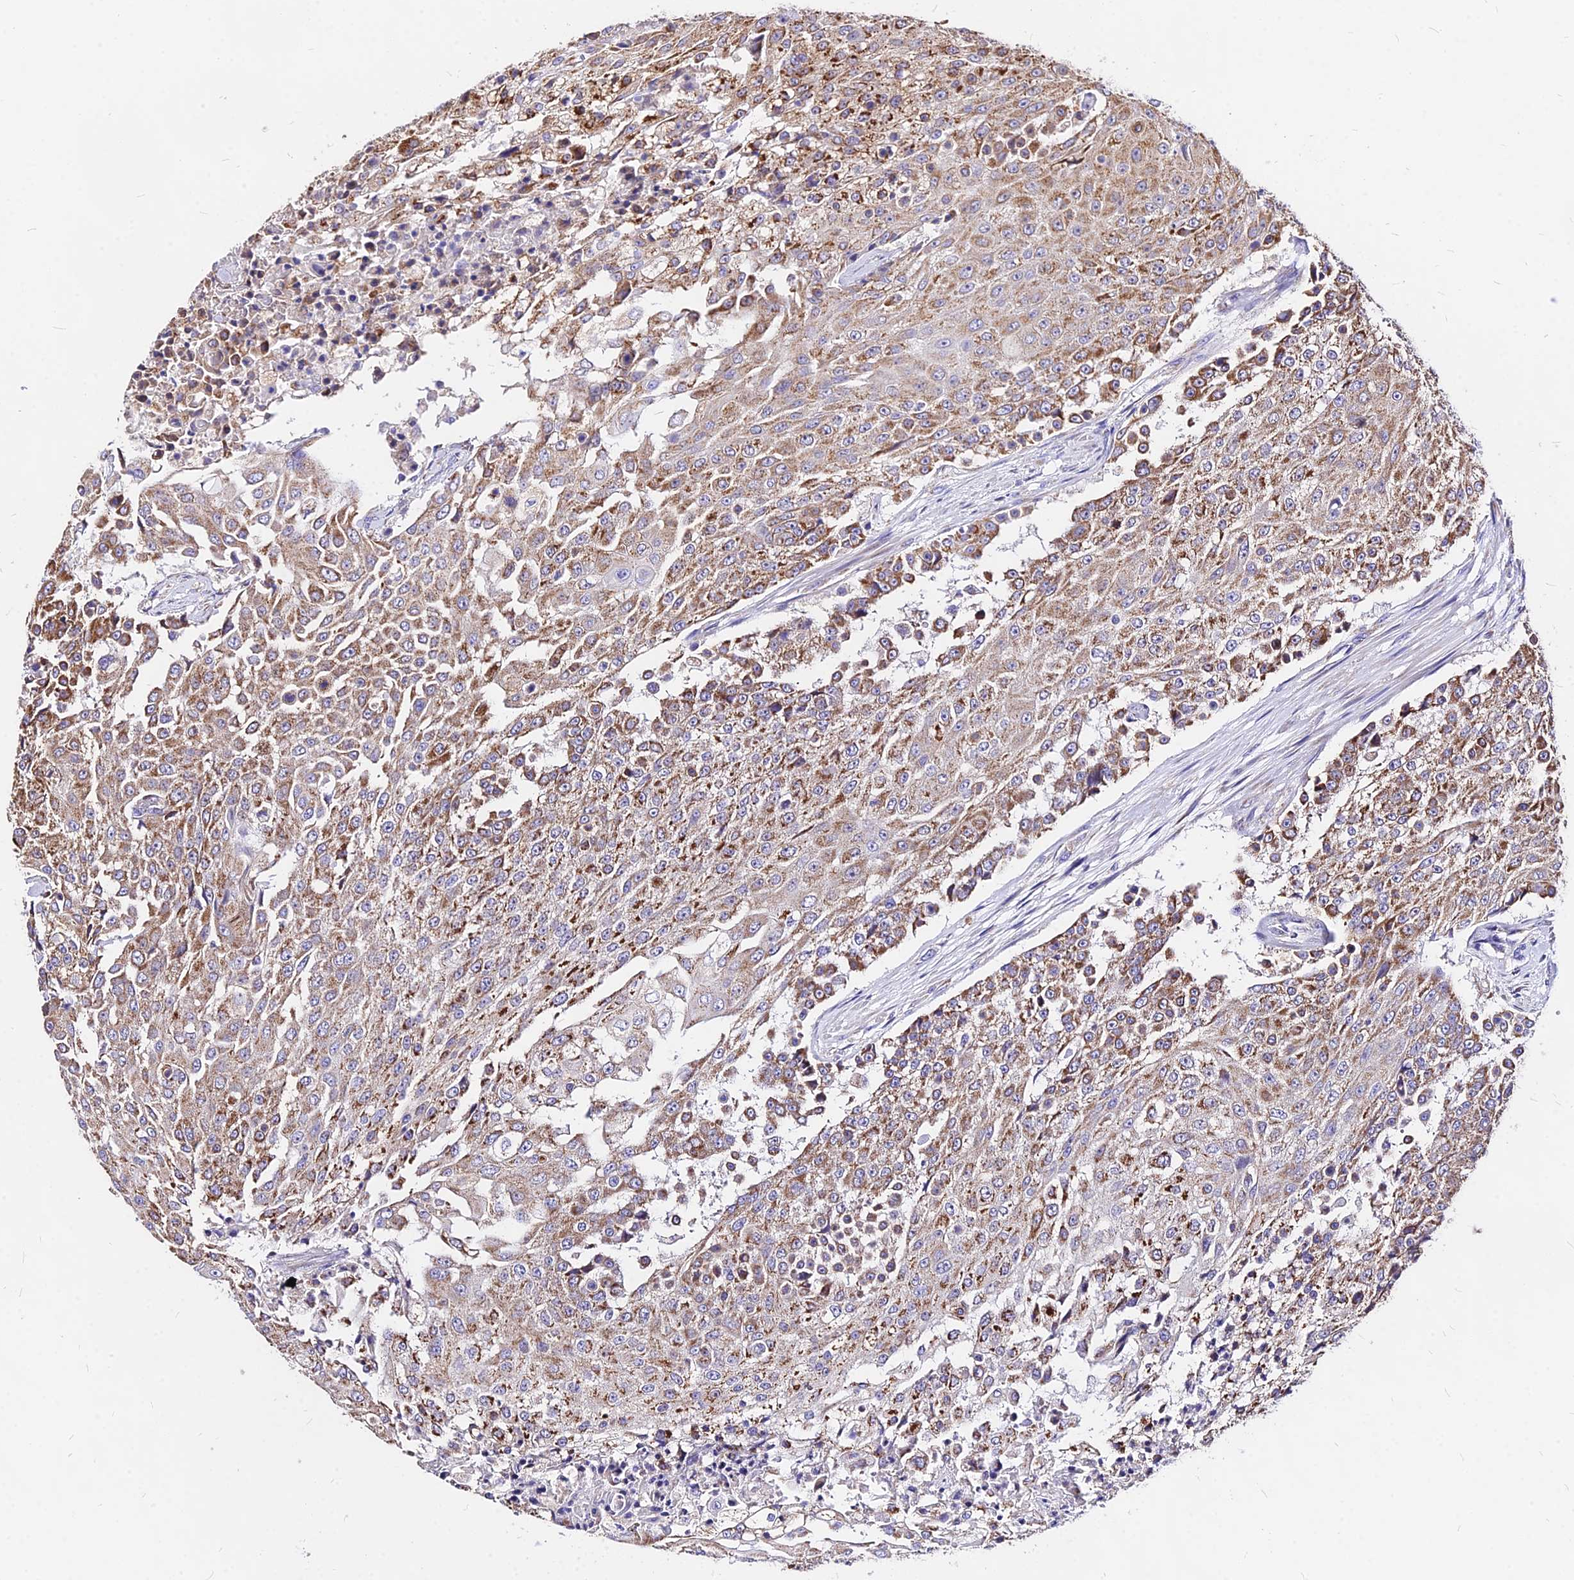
{"staining": {"intensity": "moderate", "quantity": ">75%", "location": "cytoplasmic/membranous"}, "tissue": "urothelial cancer", "cell_type": "Tumor cells", "image_type": "cancer", "snomed": [{"axis": "morphology", "description": "Urothelial carcinoma, High grade"}, {"axis": "topography", "description": "Urinary bladder"}], "caption": "Immunohistochemical staining of urothelial cancer shows medium levels of moderate cytoplasmic/membranous protein expression in approximately >75% of tumor cells.", "gene": "MRPL3", "patient": {"sex": "female", "age": 63}}